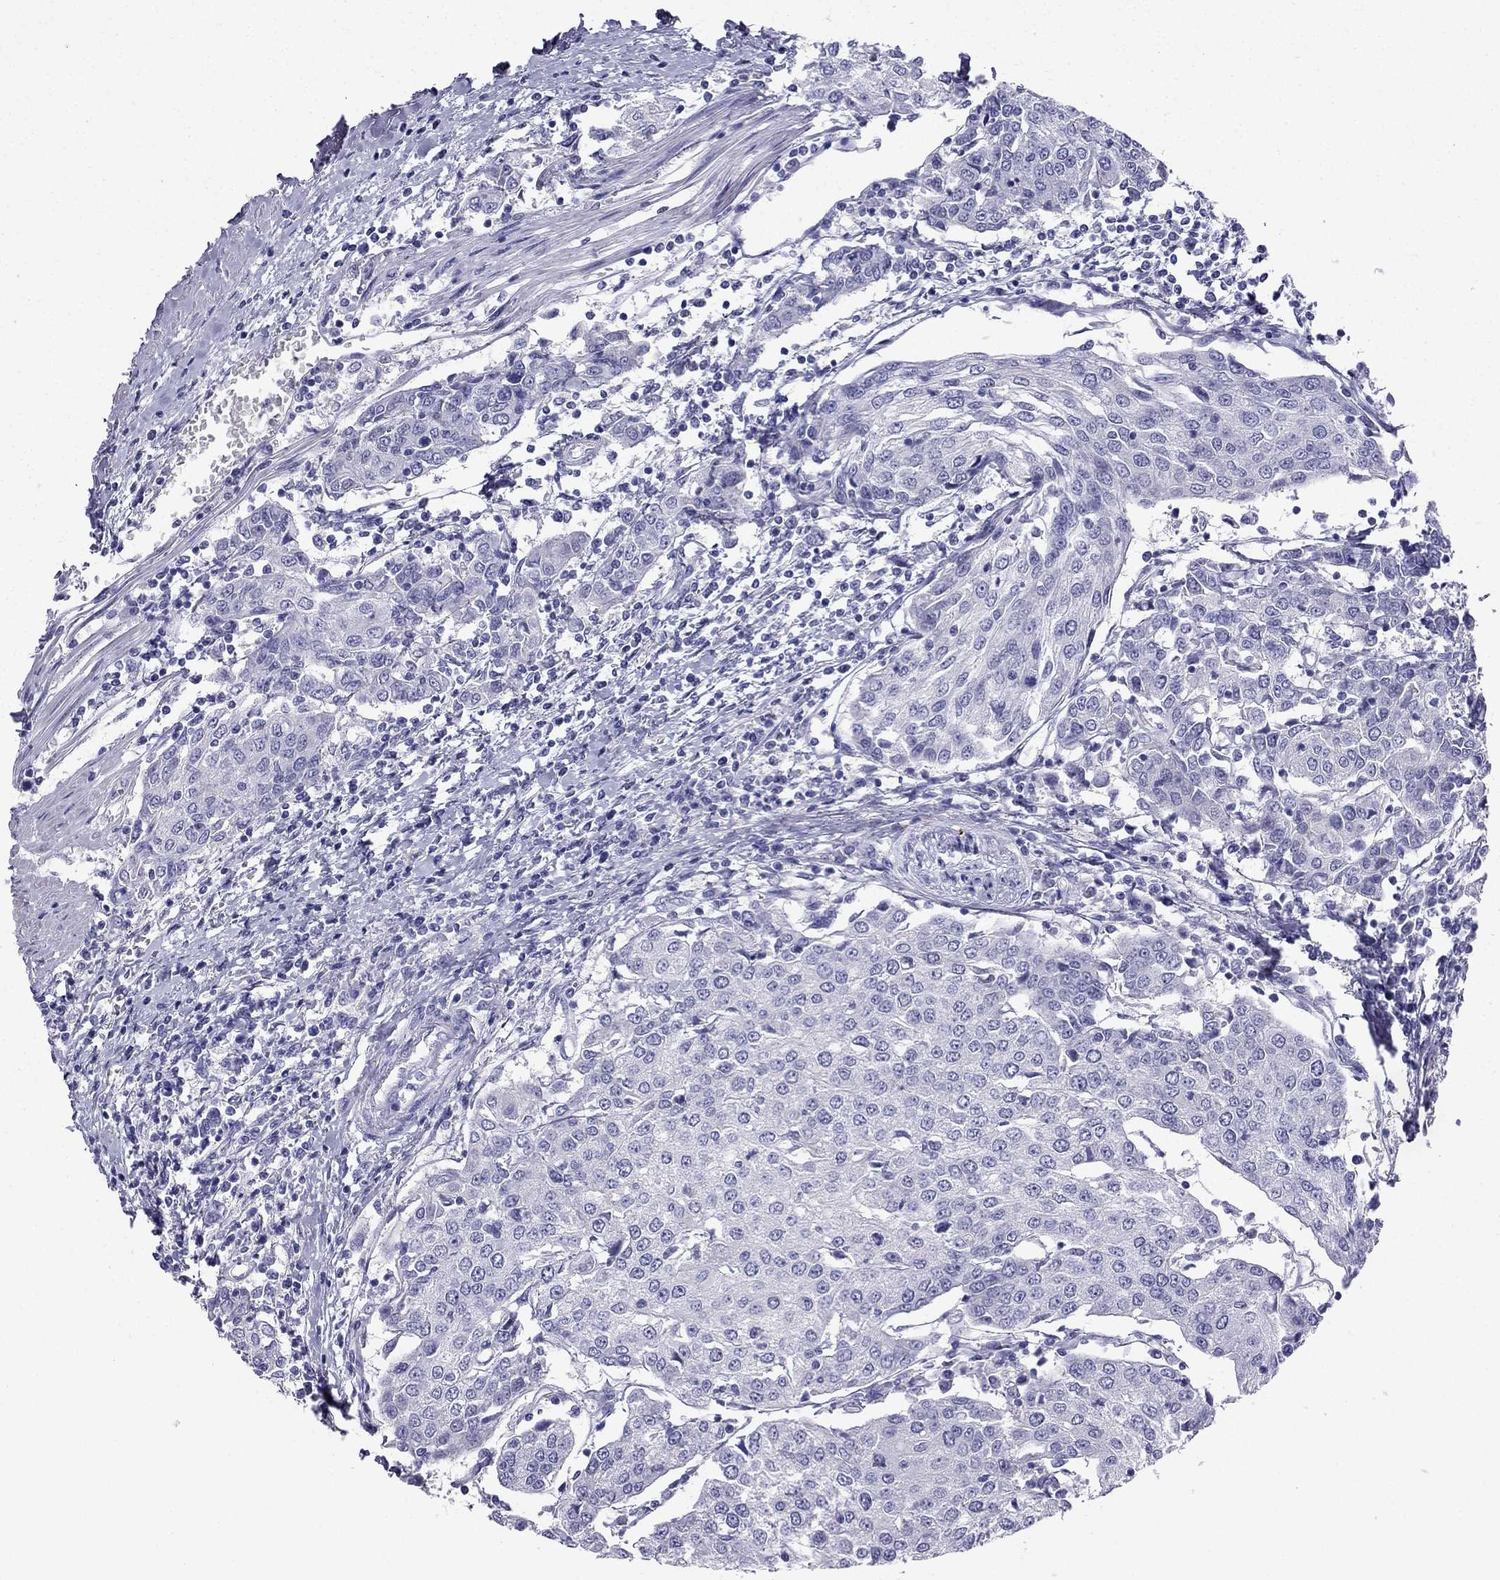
{"staining": {"intensity": "negative", "quantity": "none", "location": "none"}, "tissue": "urothelial cancer", "cell_type": "Tumor cells", "image_type": "cancer", "snomed": [{"axis": "morphology", "description": "Urothelial carcinoma, High grade"}, {"axis": "topography", "description": "Urinary bladder"}], "caption": "This is an immunohistochemistry photomicrograph of human urothelial cancer. There is no positivity in tumor cells.", "gene": "NPTX1", "patient": {"sex": "female", "age": 85}}